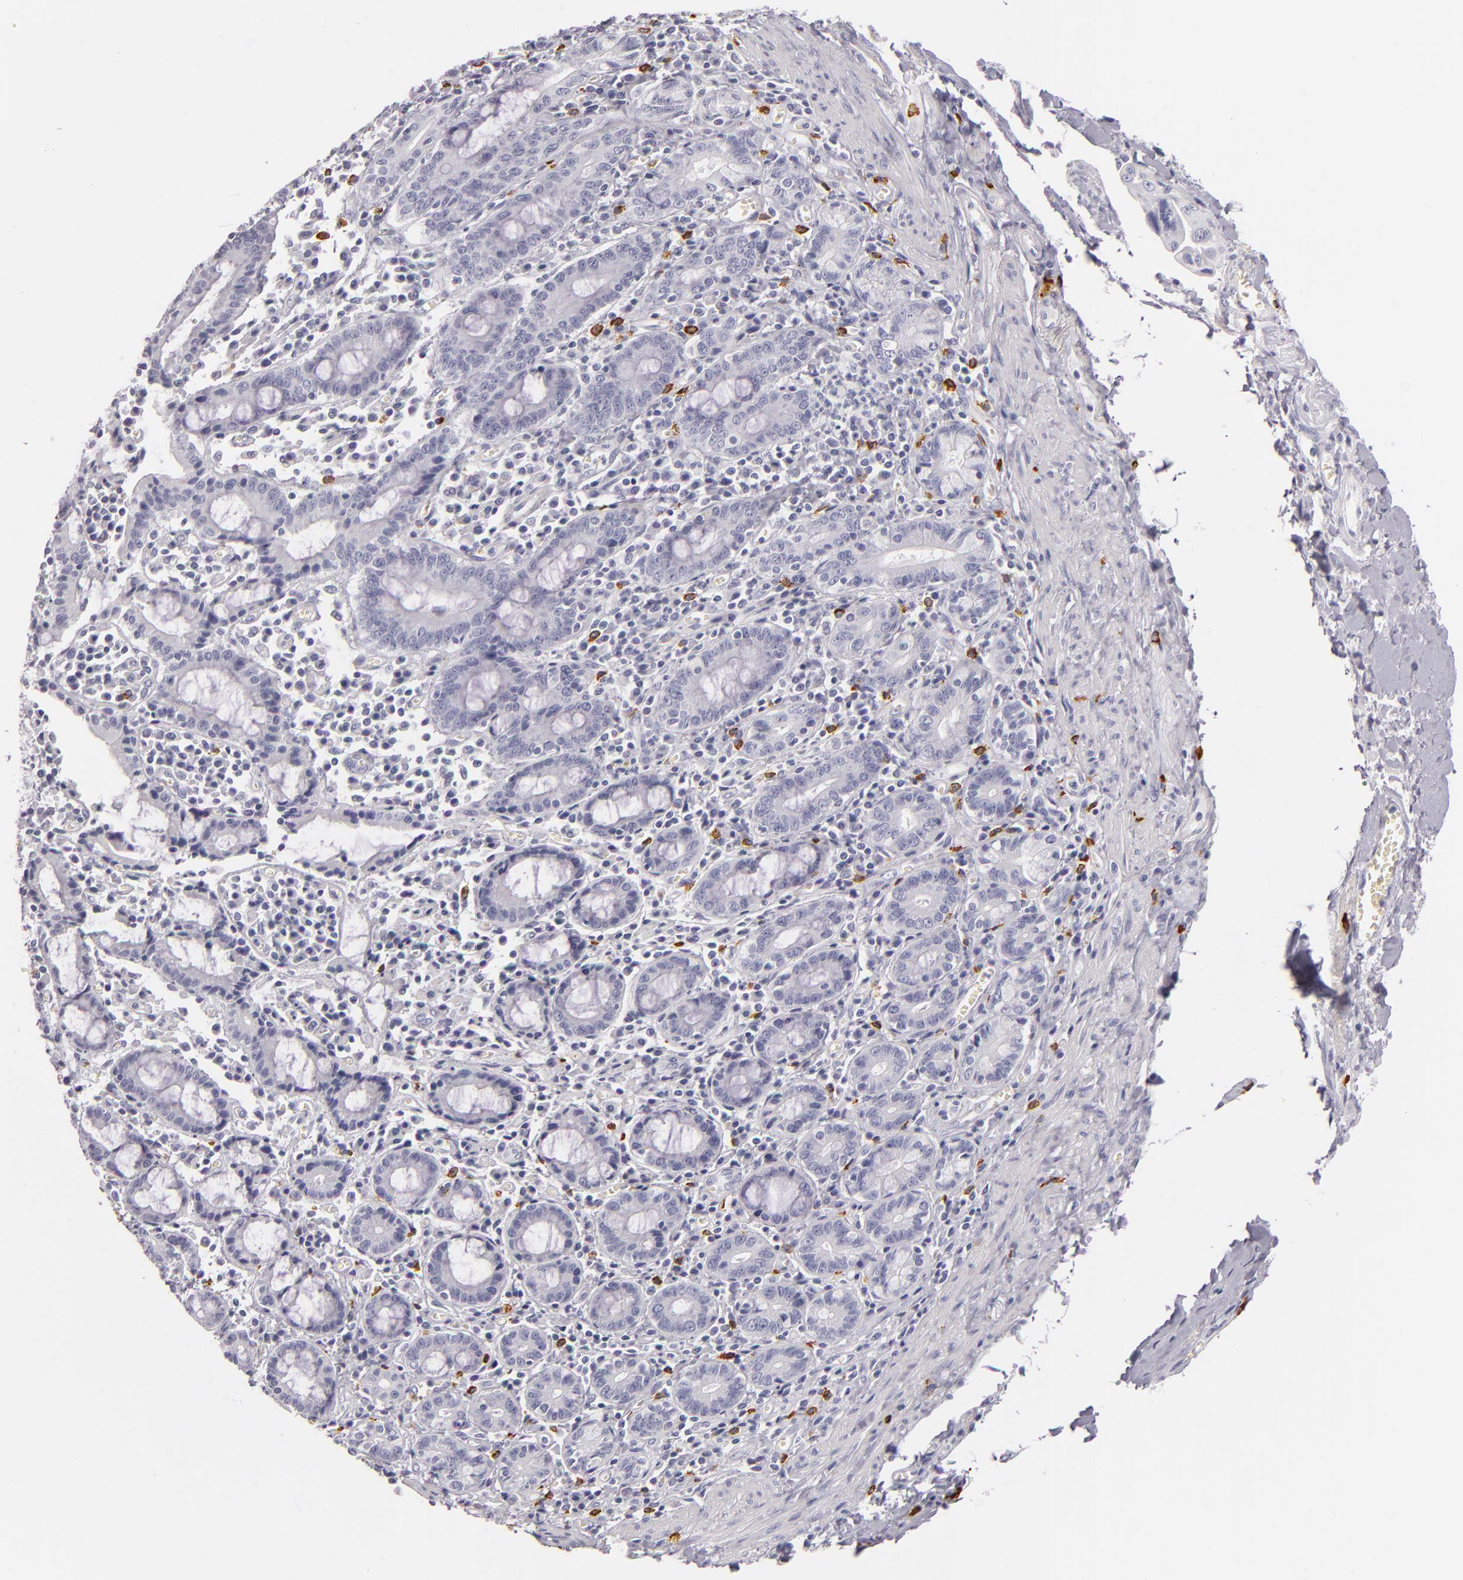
{"staining": {"intensity": "negative", "quantity": "none", "location": "none"}, "tissue": "pancreatic cancer", "cell_type": "Tumor cells", "image_type": "cancer", "snomed": [{"axis": "morphology", "description": "Adenocarcinoma, NOS"}, {"axis": "topography", "description": "Pancreas"}], "caption": "A high-resolution image shows immunohistochemistry staining of adenocarcinoma (pancreatic), which reveals no significant expression in tumor cells.", "gene": "TPSD1", "patient": {"sex": "male", "age": 77}}